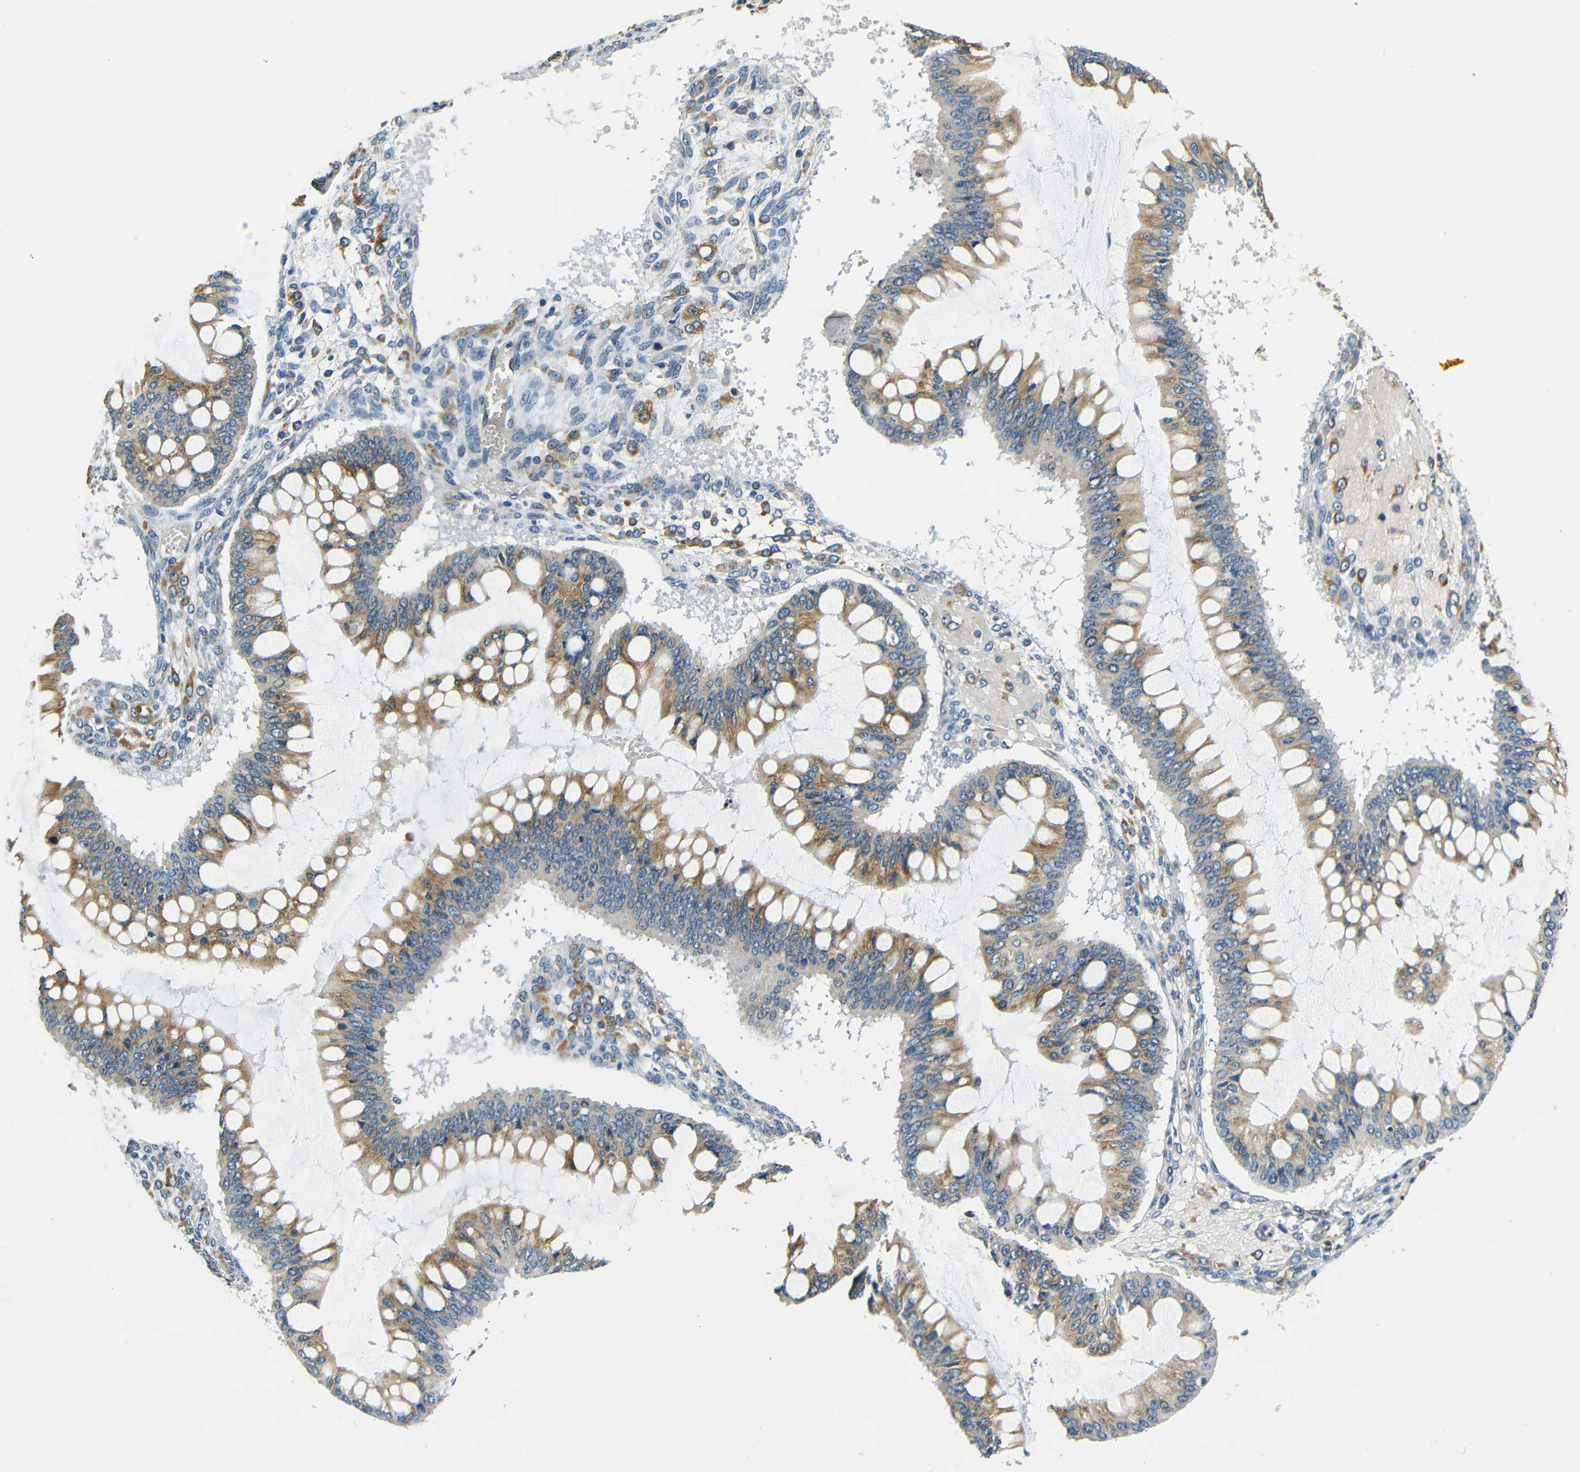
{"staining": {"intensity": "moderate", "quantity": ">75%", "location": "cytoplasmic/membranous"}, "tissue": "ovarian cancer", "cell_type": "Tumor cells", "image_type": "cancer", "snomed": [{"axis": "morphology", "description": "Cystadenocarcinoma, mucinous, NOS"}, {"axis": "topography", "description": "Ovary"}], "caption": "Immunohistochemistry (IHC) of mucinous cystadenocarcinoma (ovarian) exhibits medium levels of moderate cytoplasmic/membranous positivity in approximately >75% of tumor cells.", "gene": "VAPB", "patient": {"sex": "female", "age": 73}}